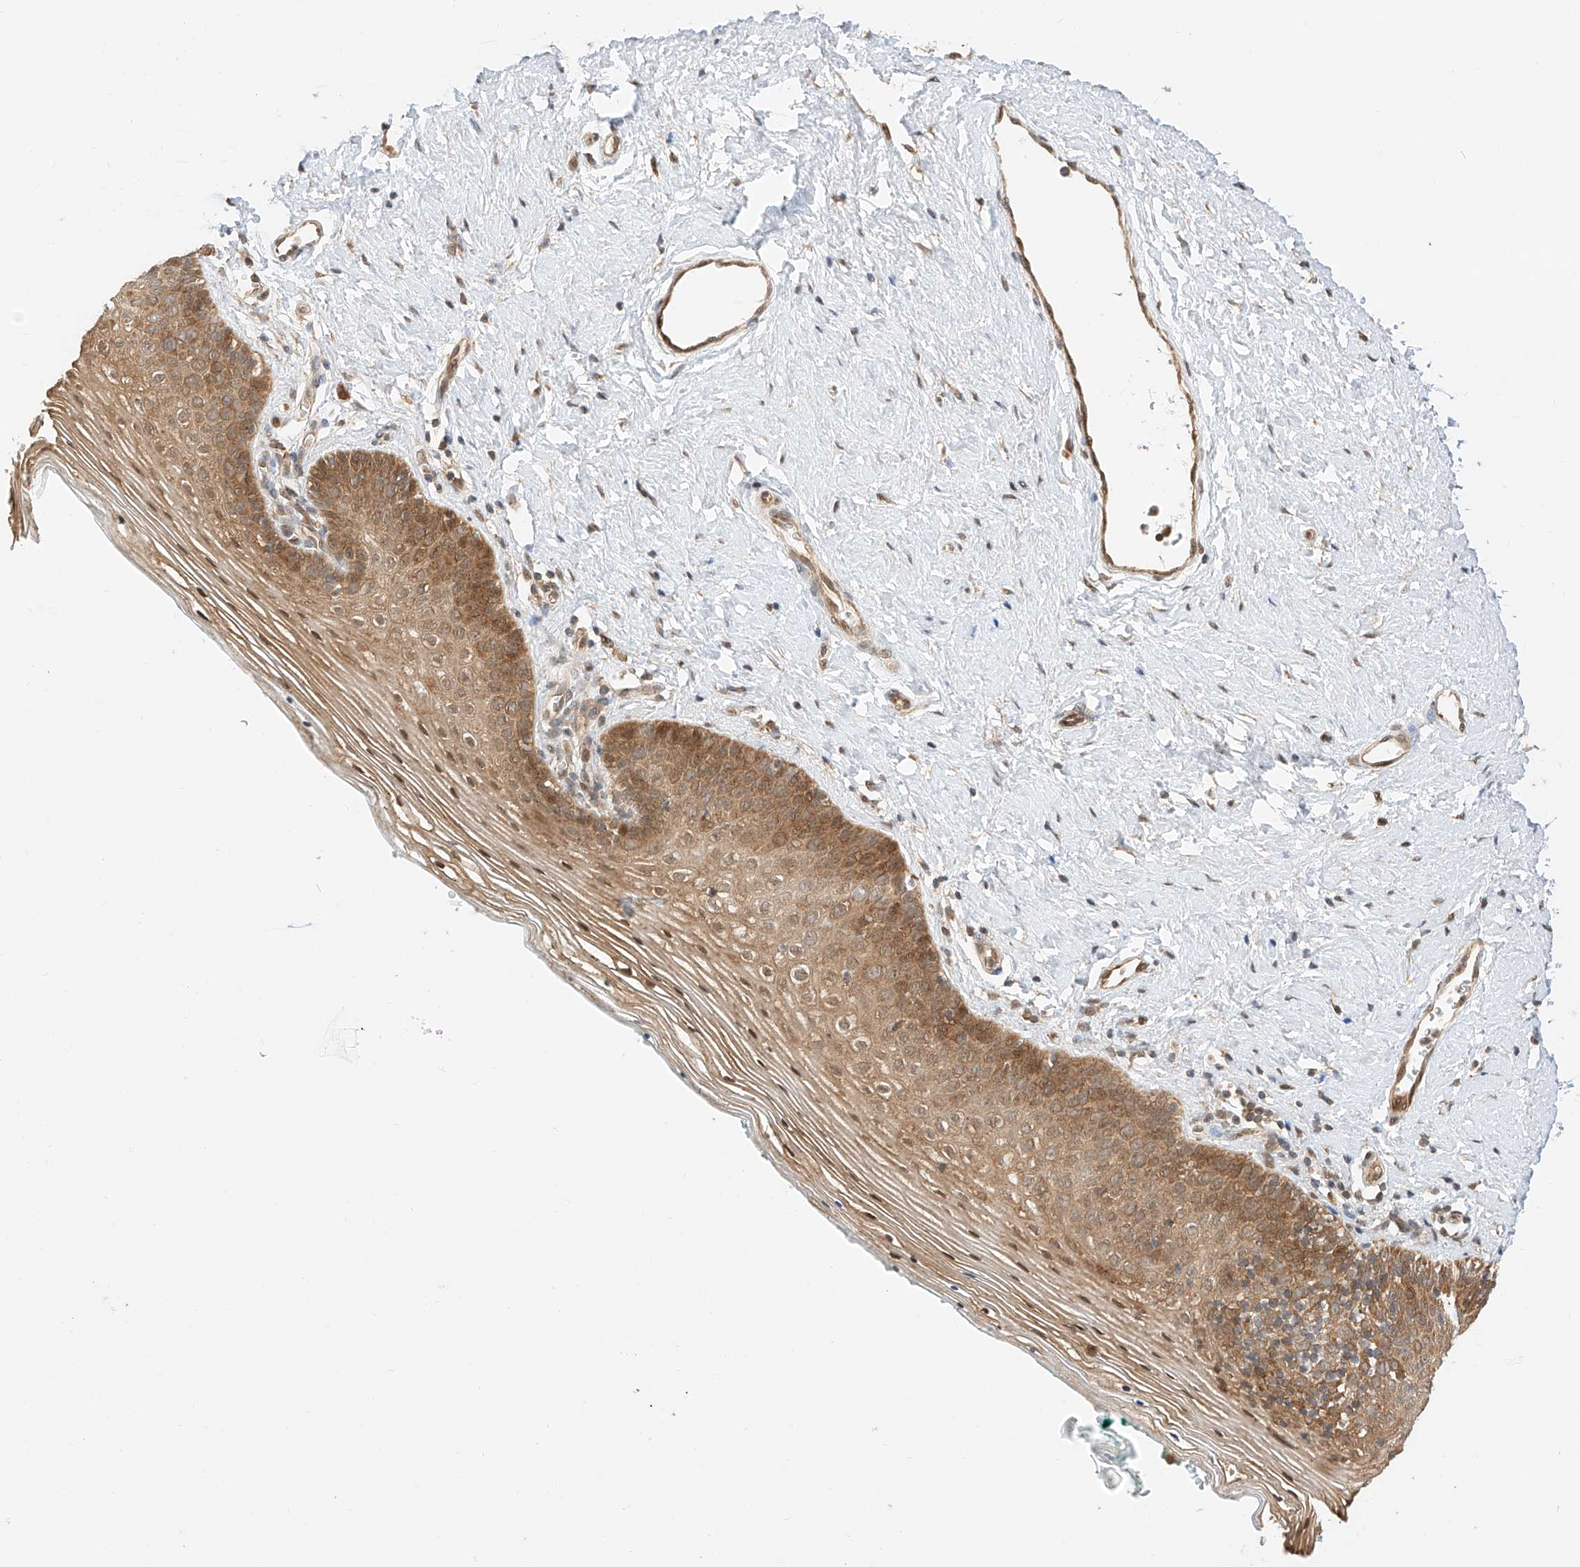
{"staining": {"intensity": "moderate", "quantity": ">75%", "location": "cytoplasmic/membranous,nuclear"}, "tissue": "vagina", "cell_type": "Squamous epithelial cells", "image_type": "normal", "snomed": [{"axis": "morphology", "description": "Normal tissue, NOS"}, {"axis": "topography", "description": "Vagina"}], "caption": "IHC micrograph of unremarkable vagina stained for a protein (brown), which demonstrates medium levels of moderate cytoplasmic/membranous,nuclear positivity in about >75% of squamous epithelial cells.", "gene": "EIF4H", "patient": {"sex": "female", "age": 32}}